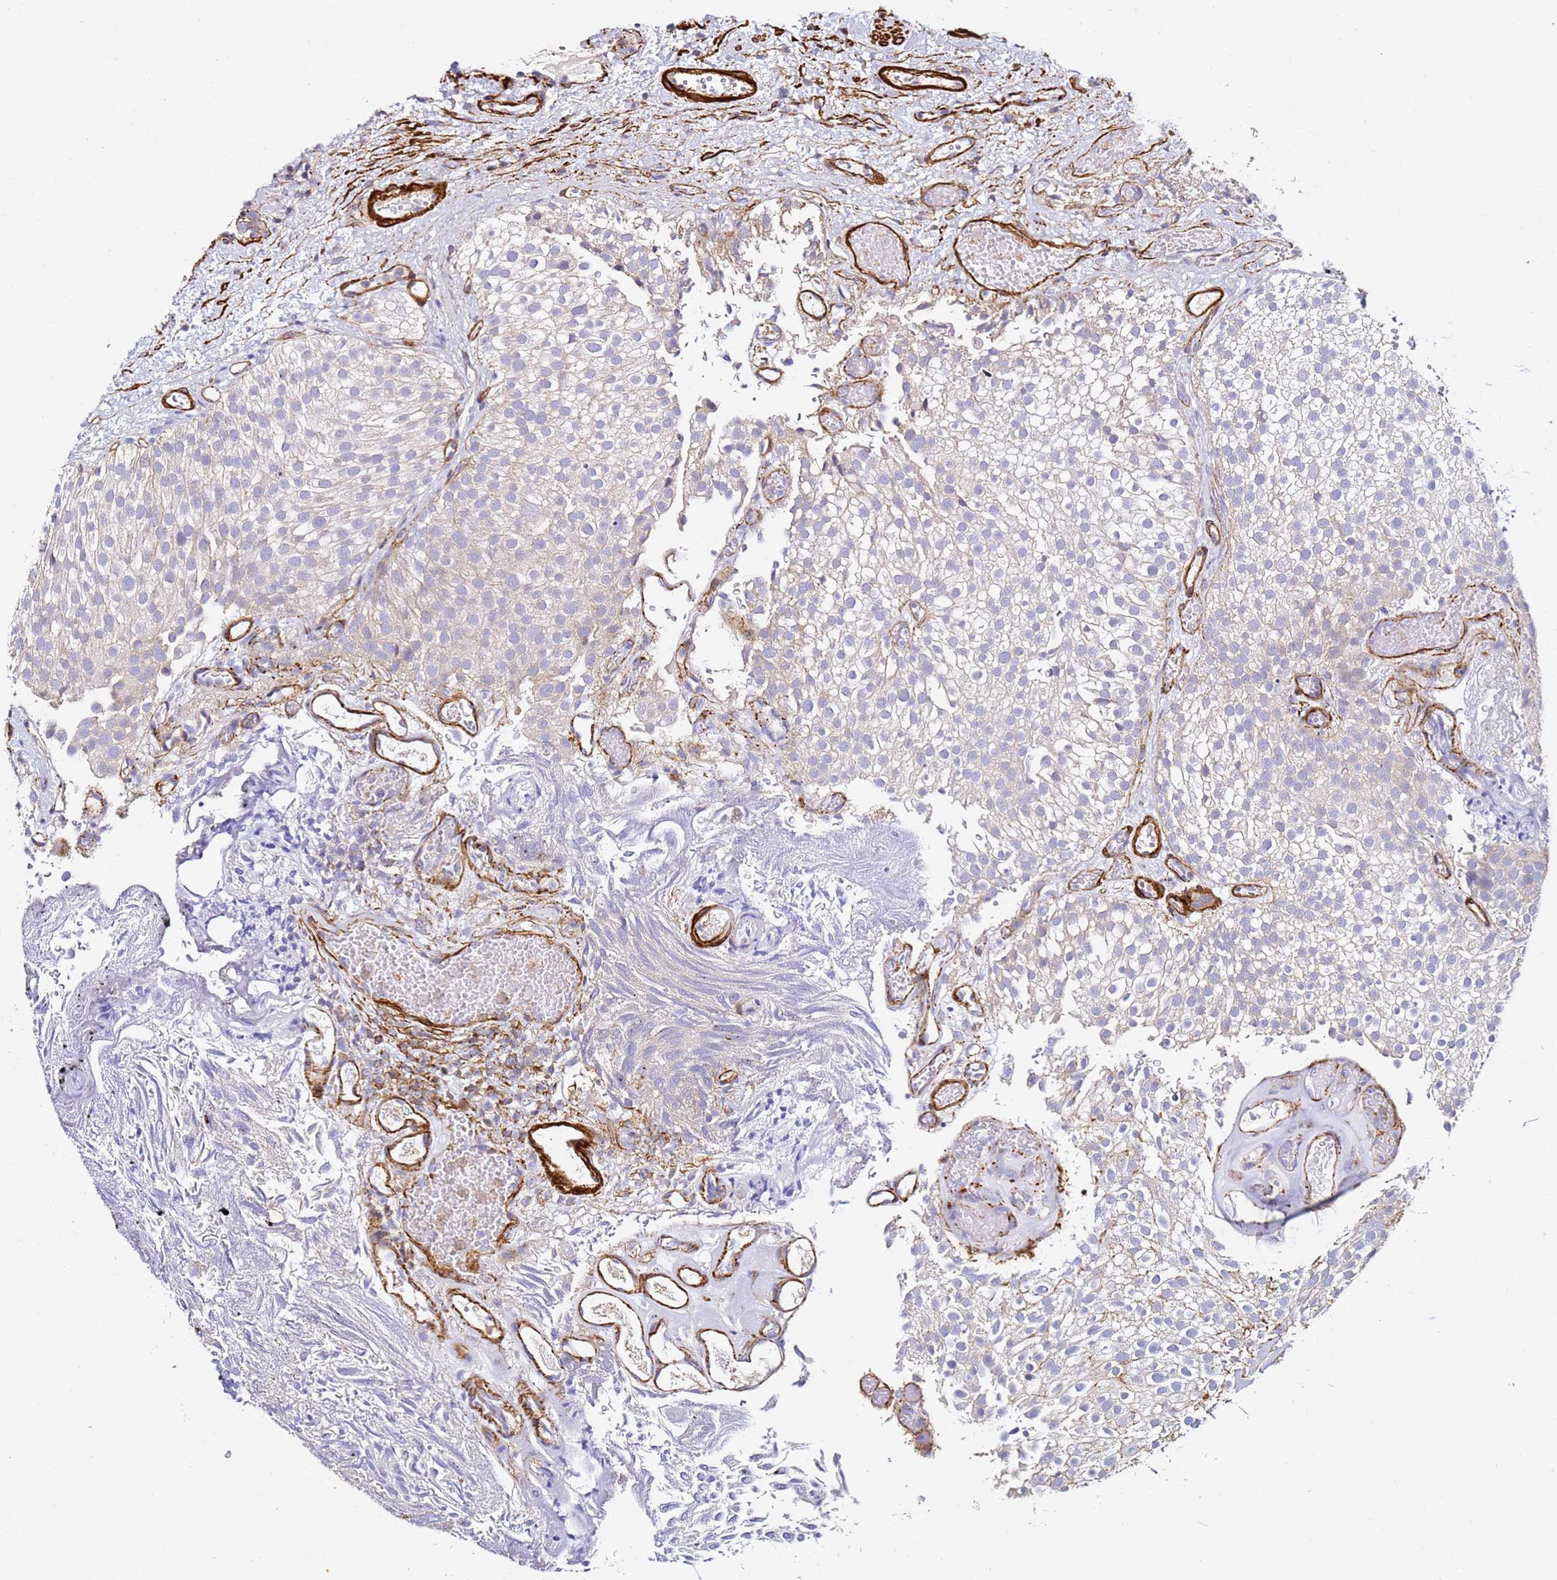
{"staining": {"intensity": "weak", "quantity": "<25%", "location": "cytoplasmic/membranous"}, "tissue": "urothelial cancer", "cell_type": "Tumor cells", "image_type": "cancer", "snomed": [{"axis": "morphology", "description": "Urothelial carcinoma, Low grade"}, {"axis": "topography", "description": "Urinary bladder"}], "caption": "Immunohistochemistry (IHC) micrograph of urothelial cancer stained for a protein (brown), which demonstrates no positivity in tumor cells.", "gene": "ZNF671", "patient": {"sex": "male", "age": 78}}